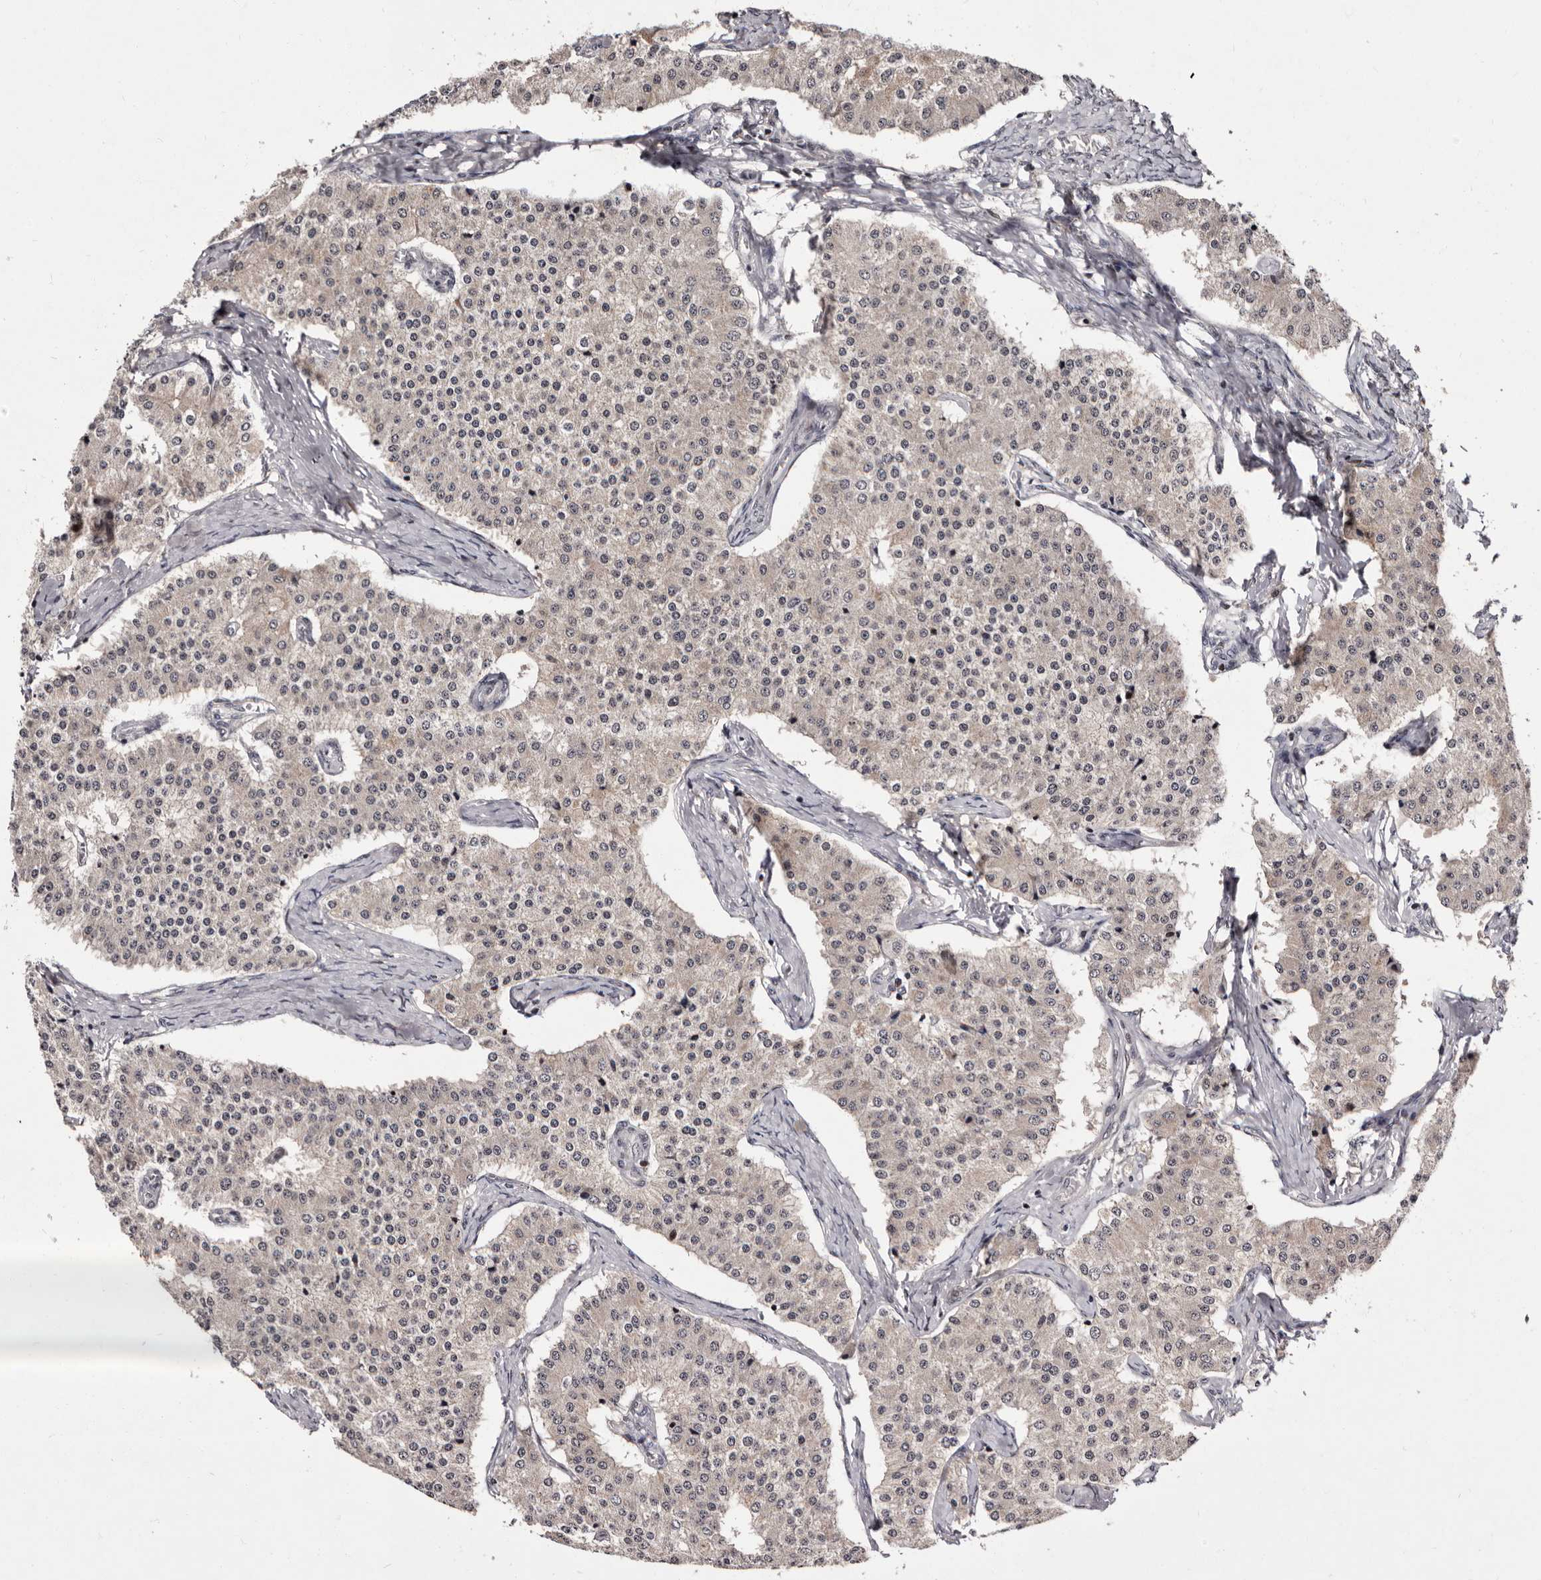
{"staining": {"intensity": "weak", "quantity": "<25%", "location": "cytoplasmic/membranous"}, "tissue": "carcinoid", "cell_type": "Tumor cells", "image_type": "cancer", "snomed": [{"axis": "morphology", "description": "Carcinoid, malignant, NOS"}, {"axis": "topography", "description": "Colon"}], "caption": "The immunohistochemistry (IHC) image has no significant expression in tumor cells of malignant carcinoid tissue.", "gene": "TNKS", "patient": {"sex": "female", "age": 52}}